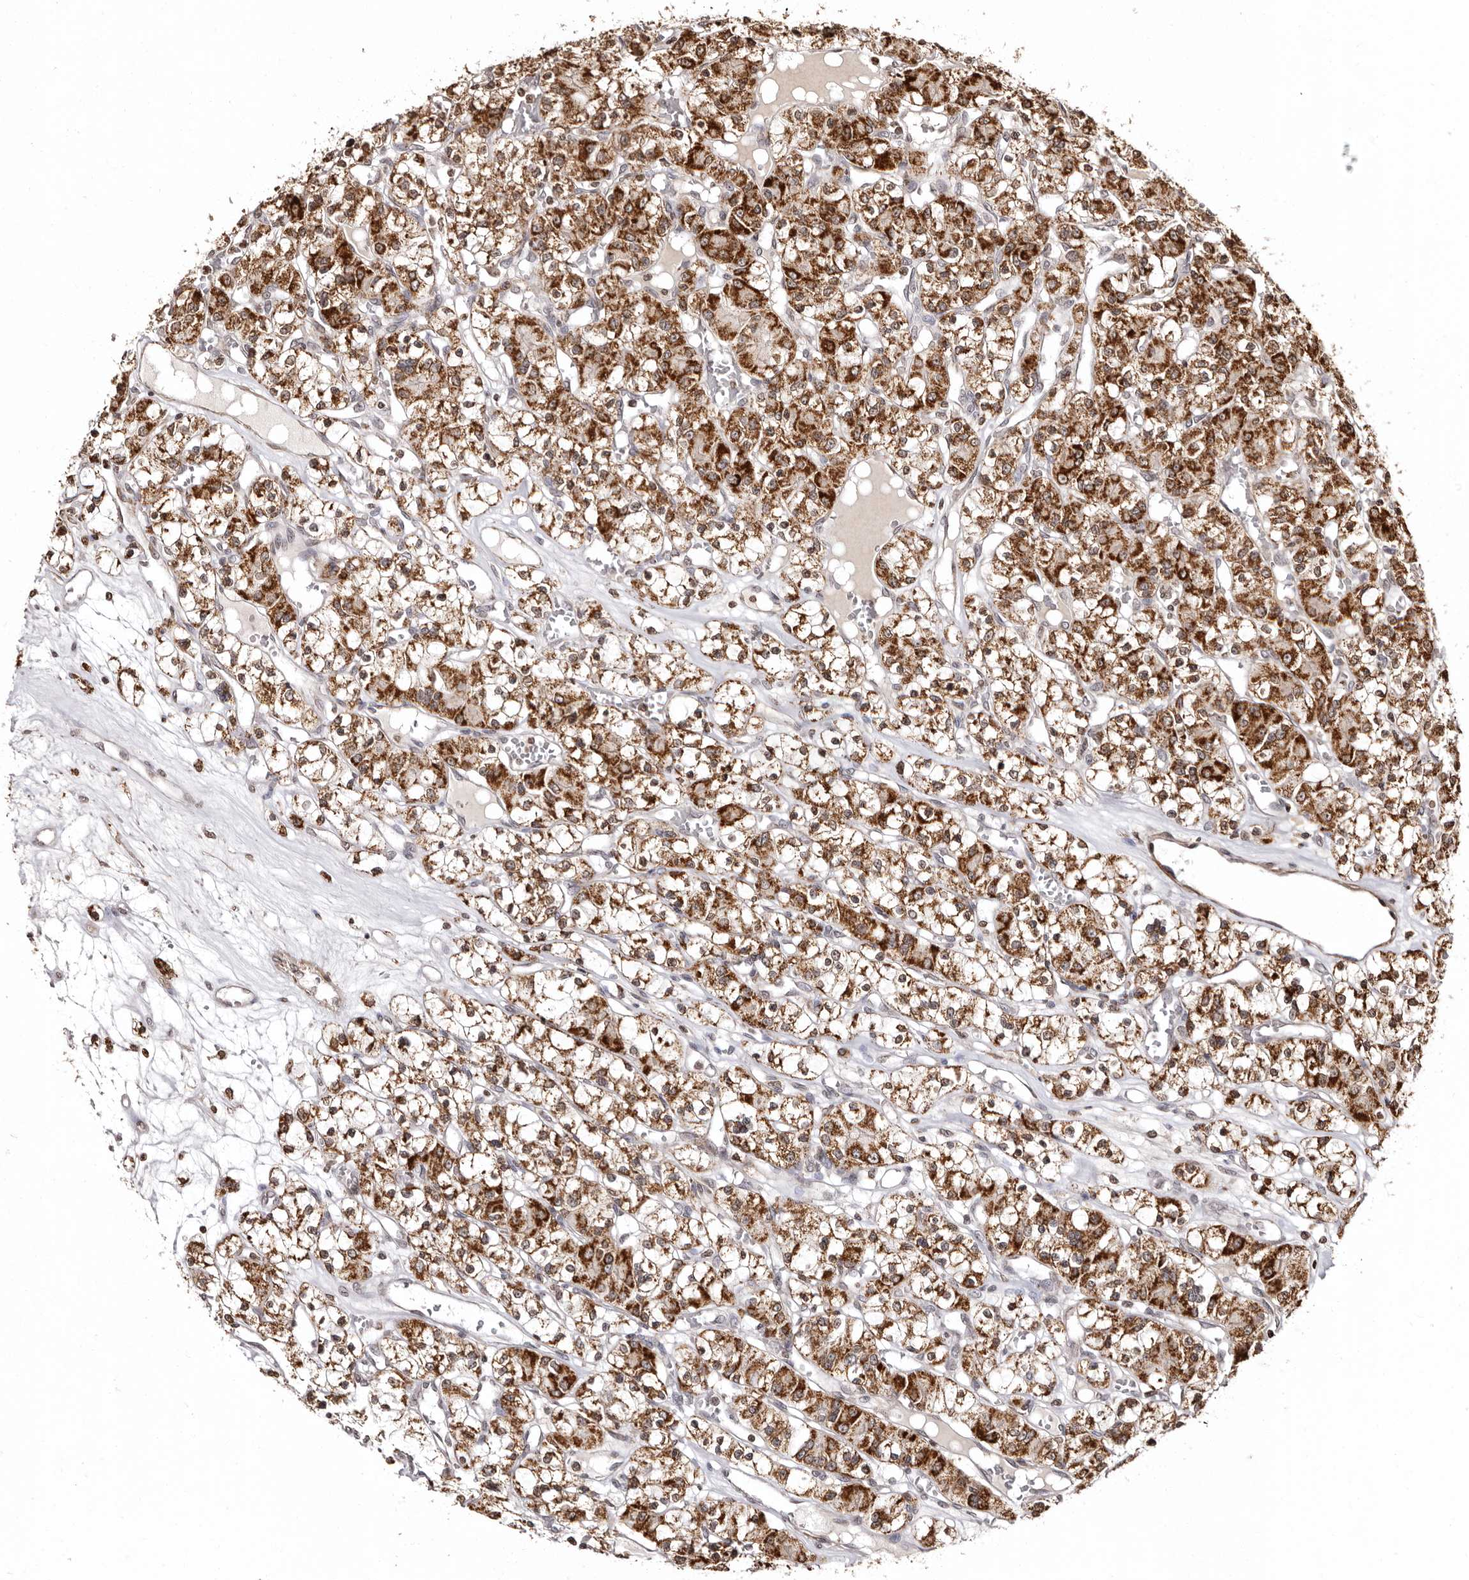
{"staining": {"intensity": "strong", "quantity": ">75%", "location": "cytoplasmic/membranous"}, "tissue": "renal cancer", "cell_type": "Tumor cells", "image_type": "cancer", "snomed": [{"axis": "morphology", "description": "Adenocarcinoma, NOS"}, {"axis": "topography", "description": "Kidney"}], "caption": "Protein staining displays strong cytoplasmic/membranous positivity in about >75% of tumor cells in adenocarcinoma (renal).", "gene": "CCDC190", "patient": {"sex": "female", "age": 59}}